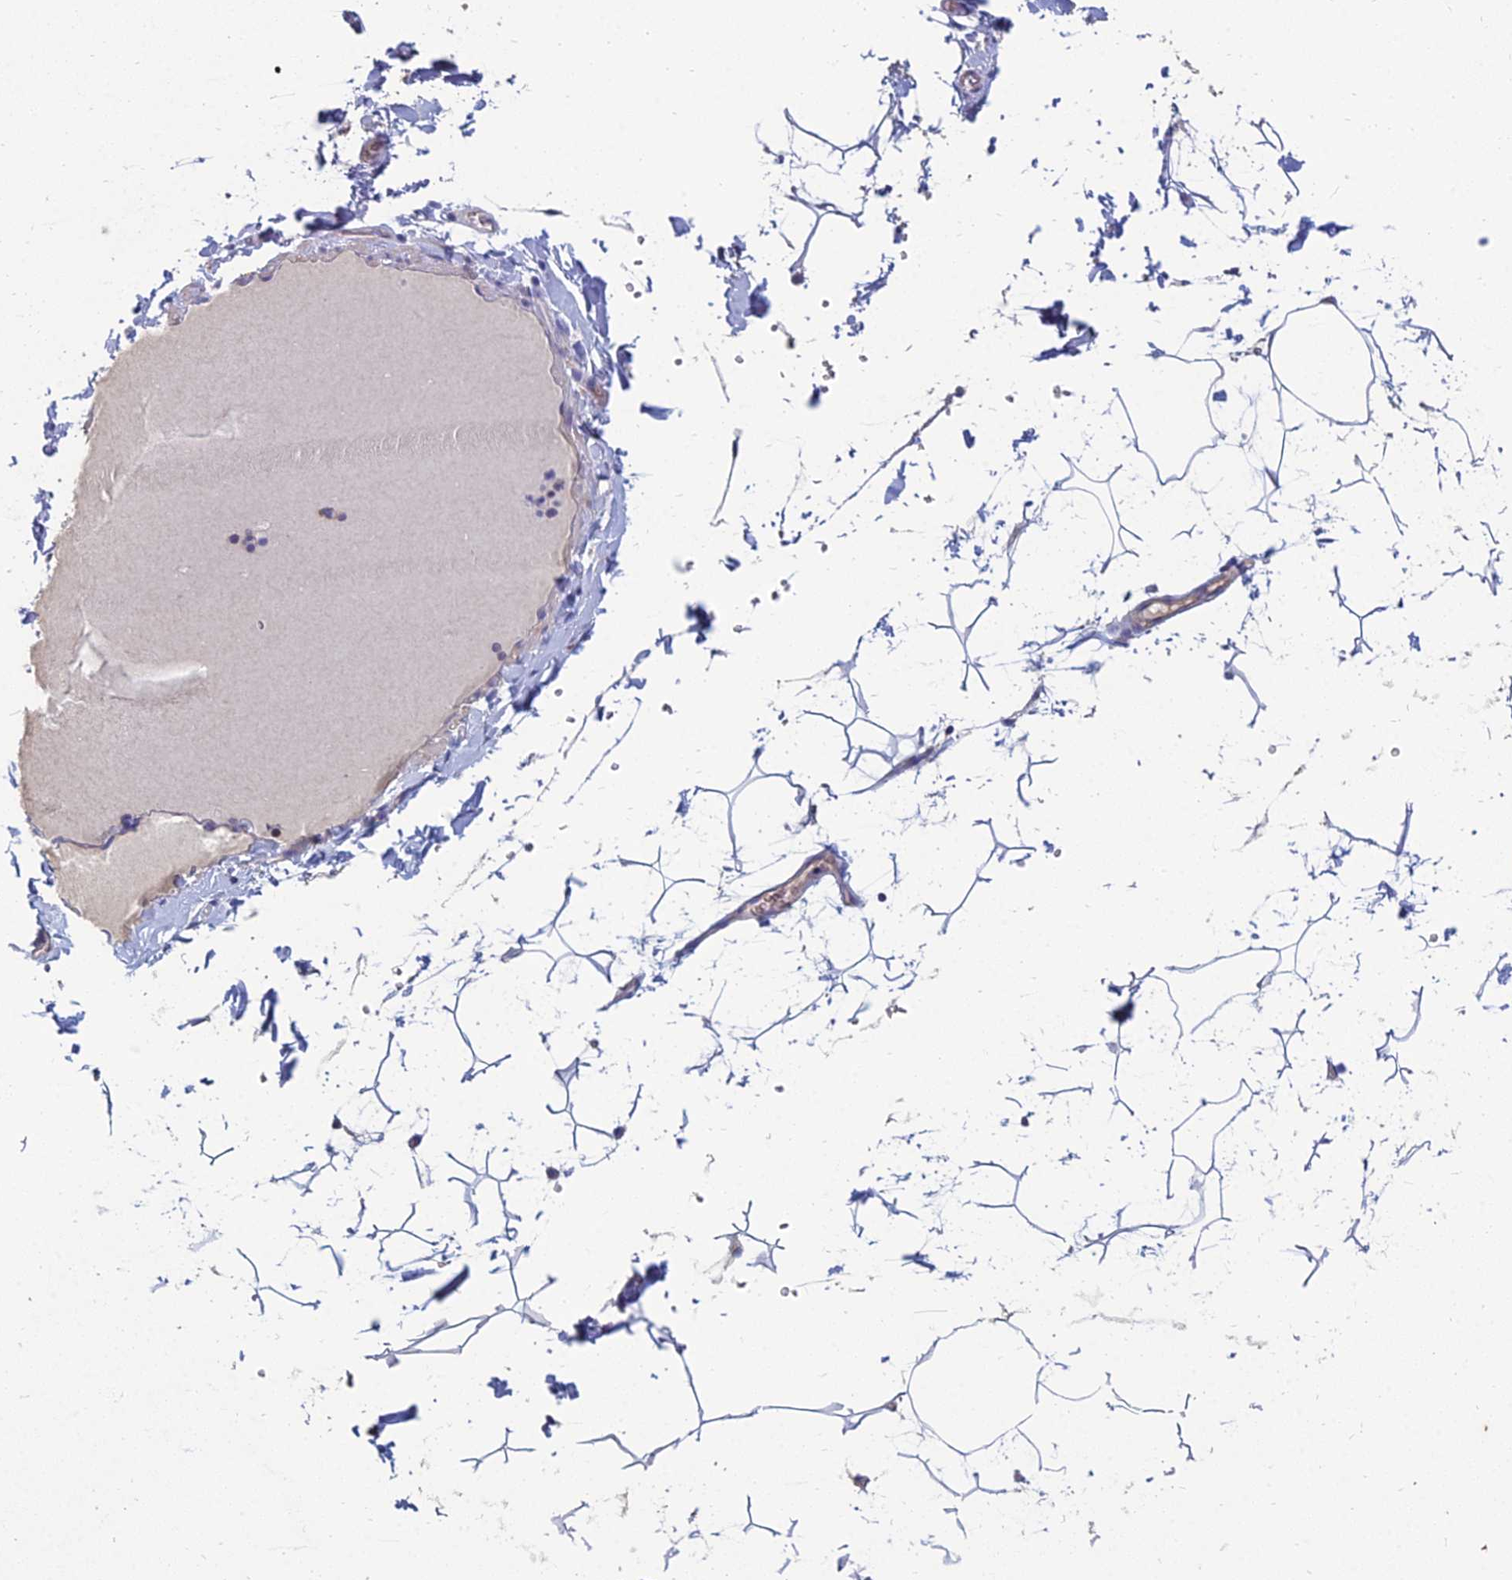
{"staining": {"intensity": "negative", "quantity": "none", "location": "none"}, "tissue": "adipose tissue", "cell_type": "Adipocytes", "image_type": "normal", "snomed": [{"axis": "morphology", "description": "Normal tissue, NOS"}, {"axis": "topography", "description": "Gallbladder"}, {"axis": "topography", "description": "Peripheral nerve tissue"}], "caption": "A high-resolution image shows IHC staining of normal adipose tissue, which shows no significant positivity in adipocytes. The staining was performed using DAB (3,3'-diaminobenzidine) to visualize the protein expression in brown, while the nuclei were stained in blue with hematoxylin (Magnification: 20x).", "gene": "TXLNA", "patient": {"sex": "male", "age": 38}}